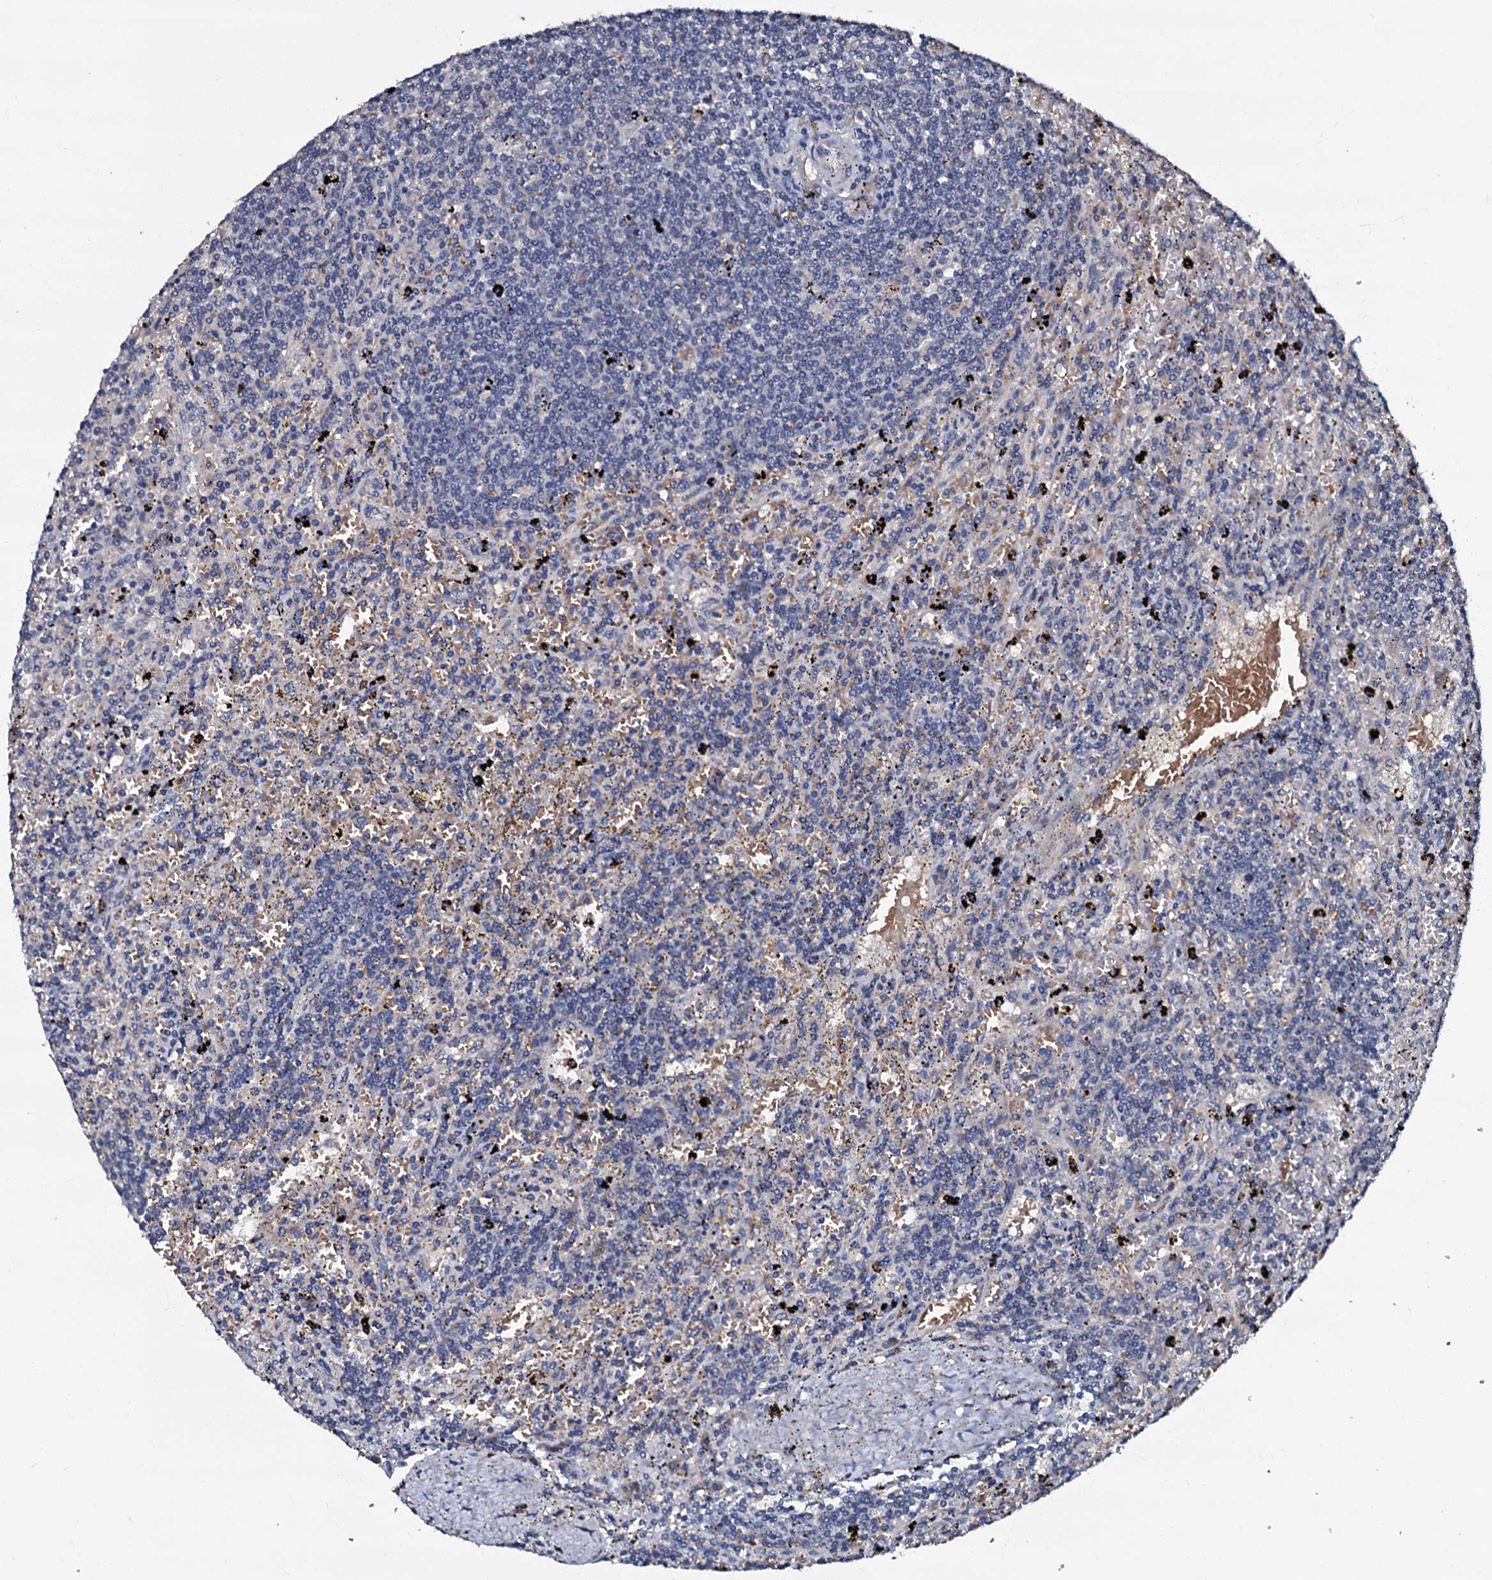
{"staining": {"intensity": "negative", "quantity": "none", "location": "none"}, "tissue": "lymphoma", "cell_type": "Tumor cells", "image_type": "cancer", "snomed": [{"axis": "morphology", "description": "Malignant lymphoma, non-Hodgkin's type, Low grade"}, {"axis": "topography", "description": "Spleen"}], "caption": "This is an IHC micrograph of human lymphoma. There is no staining in tumor cells.", "gene": "CPNE2", "patient": {"sex": "male", "age": 76}}